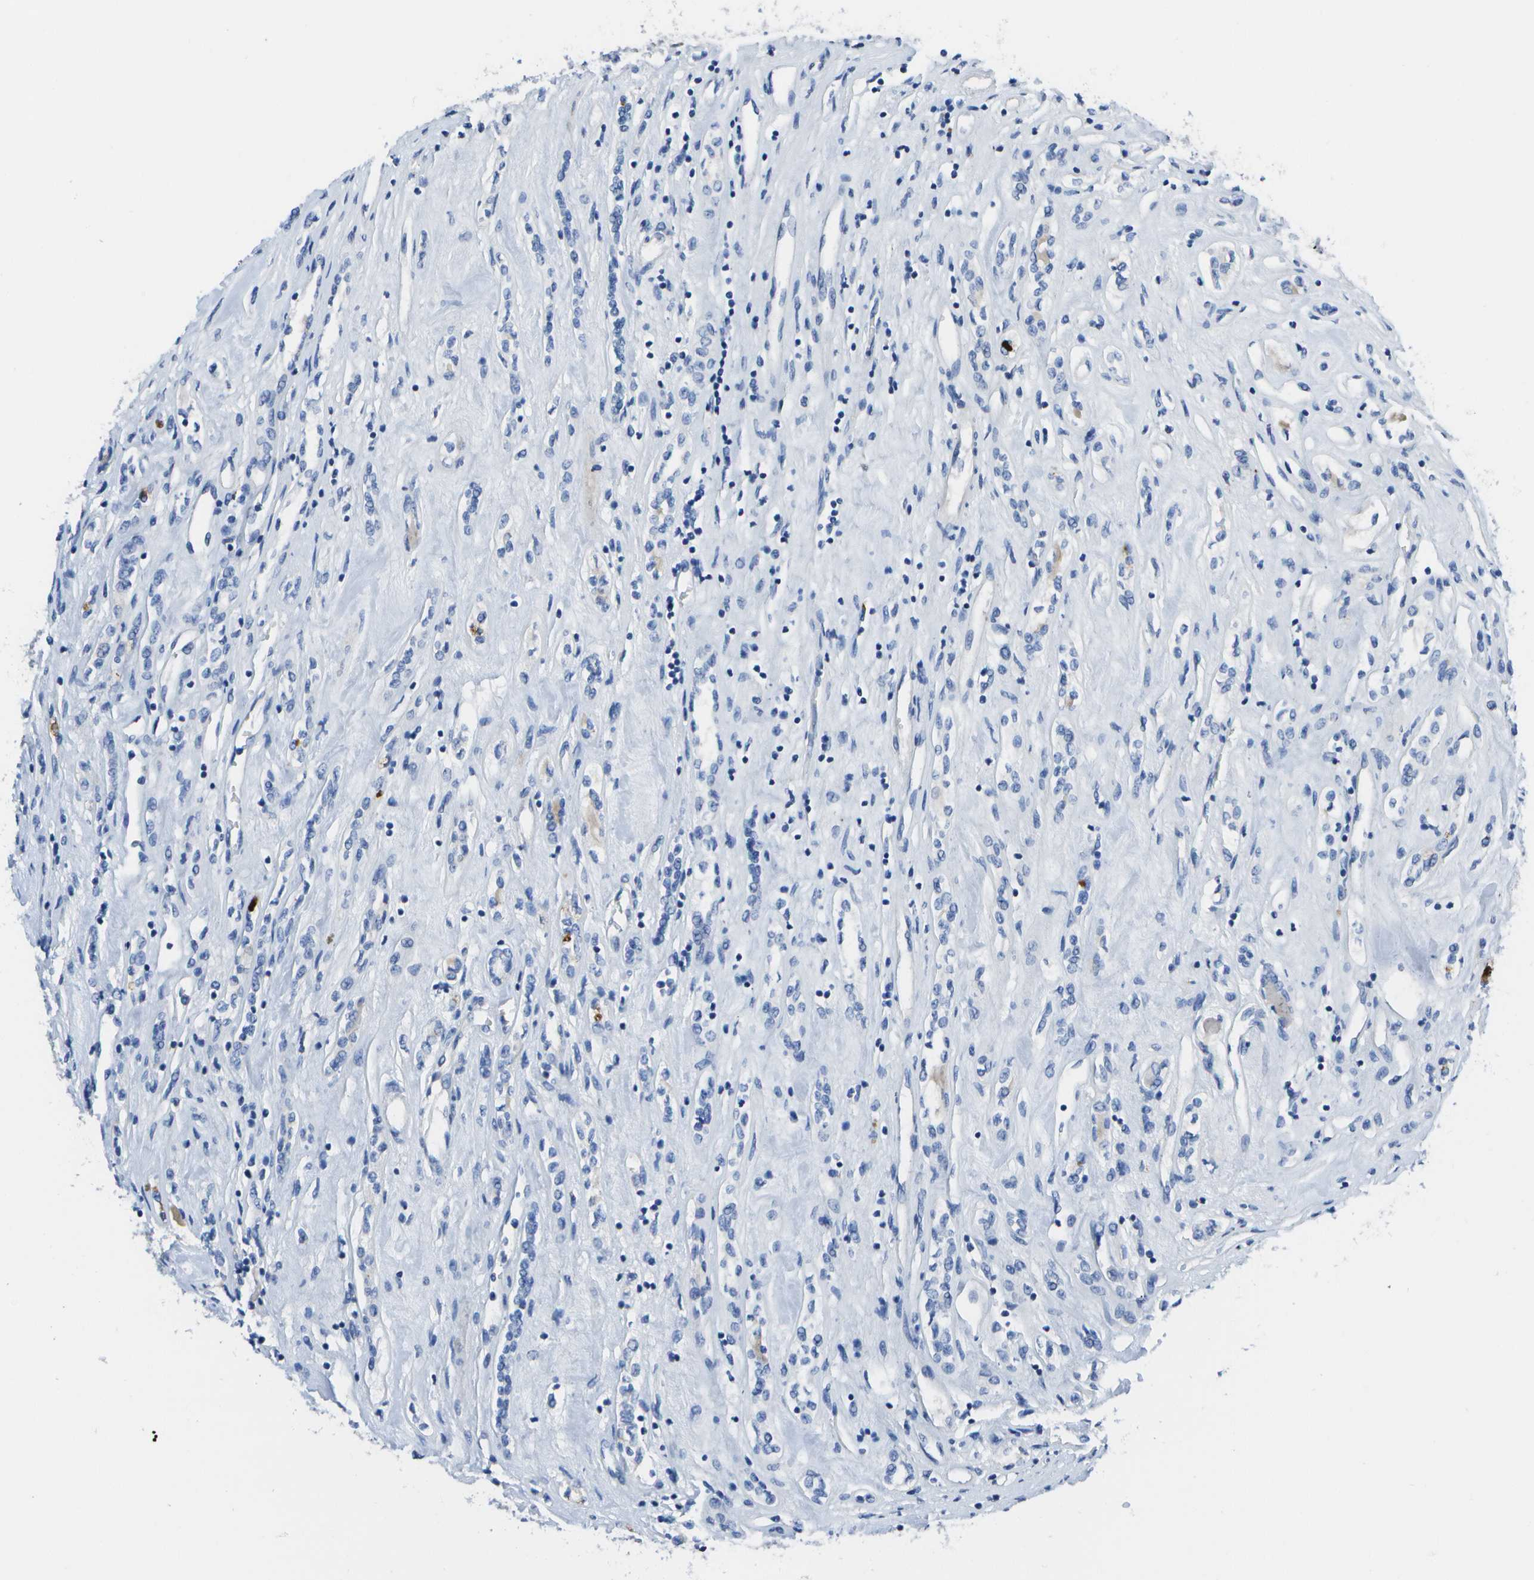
{"staining": {"intensity": "negative", "quantity": "none", "location": "none"}, "tissue": "renal cancer", "cell_type": "Tumor cells", "image_type": "cancer", "snomed": [{"axis": "morphology", "description": "Adenocarcinoma, NOS"}, {"axis": "topography", "description": "Kidney"}], "caption": "This is an IHC photomicrograph of renal cancer. There is no staining in tumor cells.", "gene": "DCT", "patient": {"sex": "female", "age": 70}}